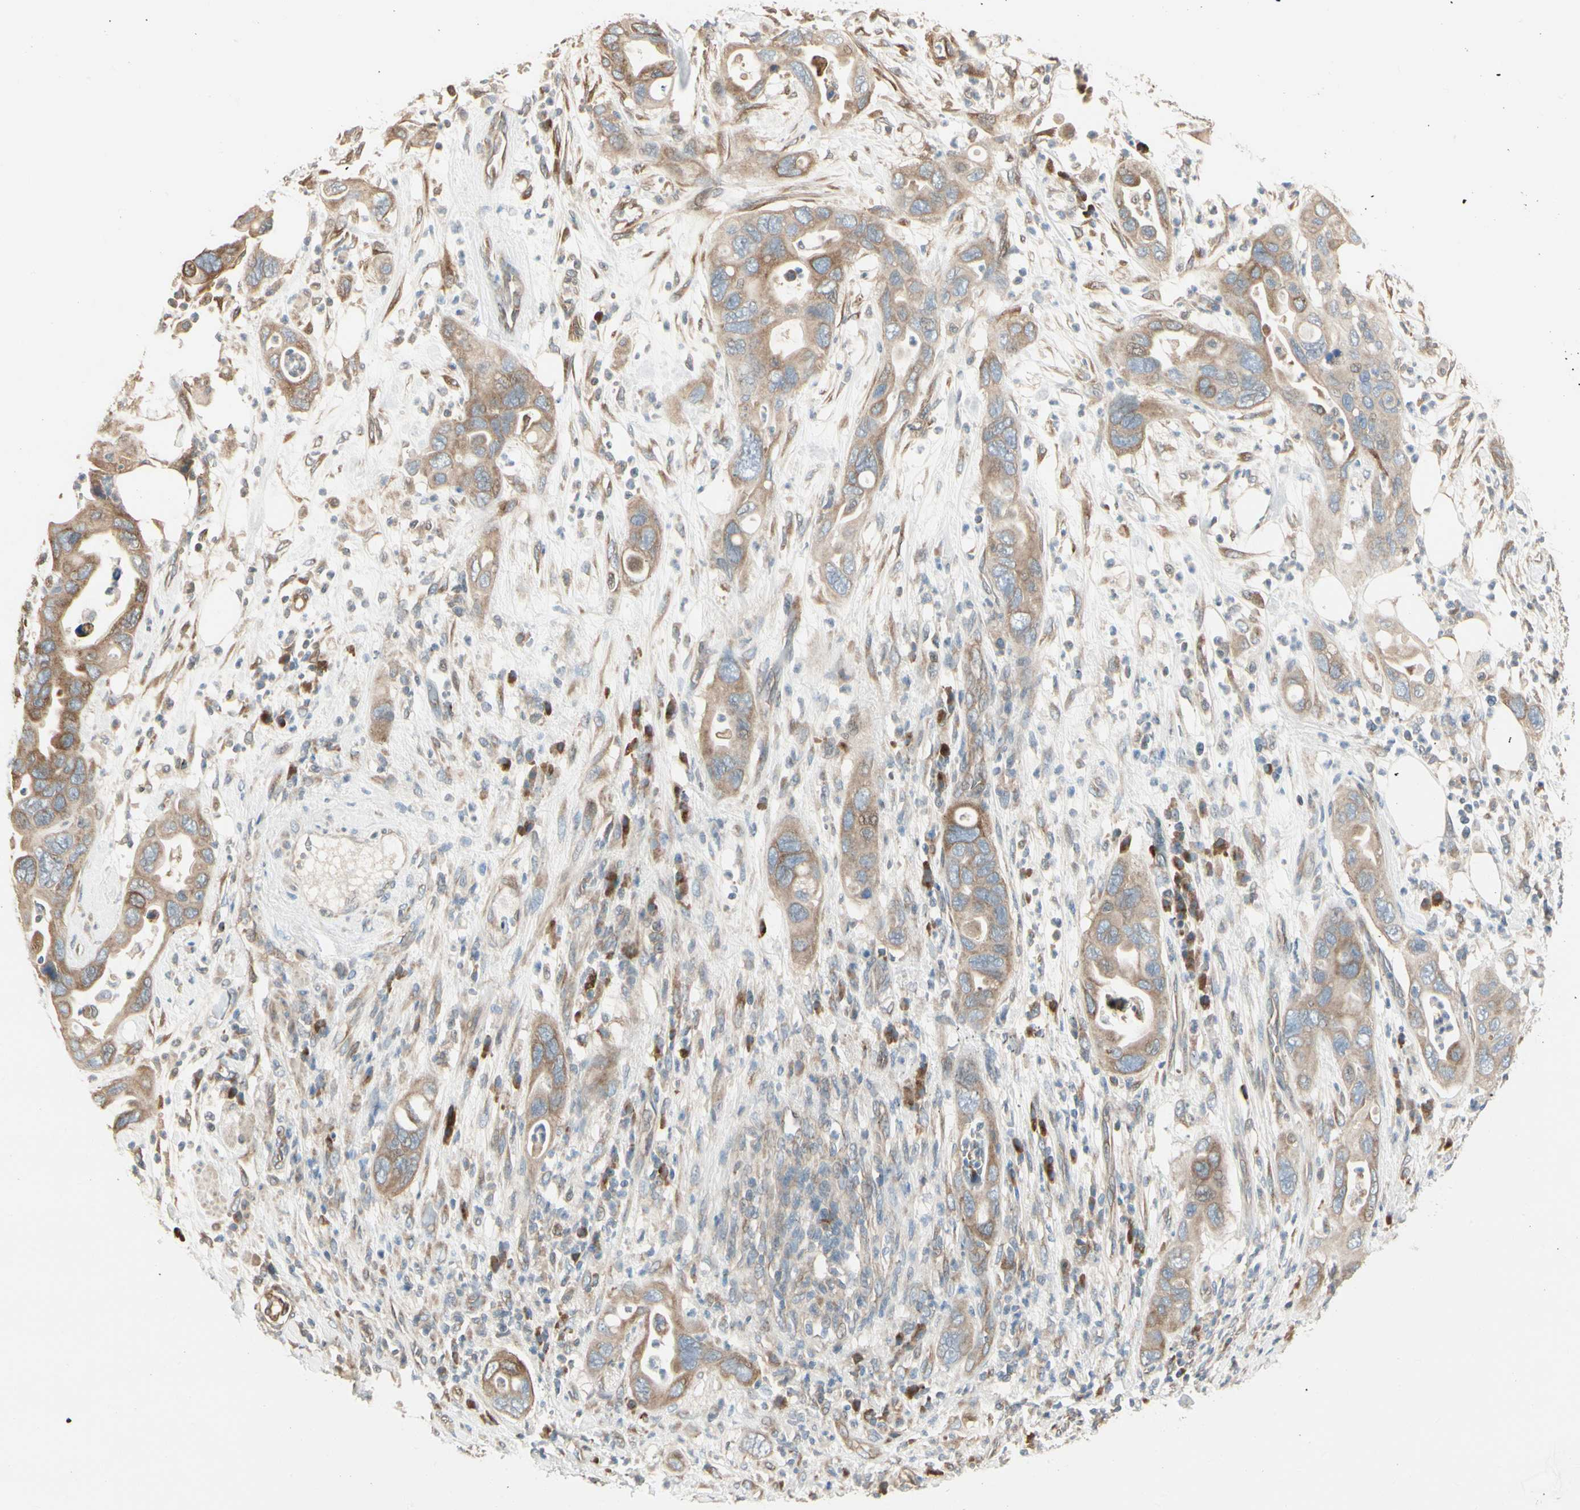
{"staining": {"intensity": "moderate", "quantity": ">75%", "location": "cytoplasmic/membranous"}, "tissue": "pancreatic cancer", "cell_type": "Tumor cells", "image_type": "cancer", "snomed": [{"axis": "morphology", "description": "Adenocarcinoma, NOS"}, {"axis": "topography", "description": "Pancreas"}], "caption": "A brown stain shows moderate cytoplasmic/membranous expression of a protein in human pancreatic cancer tumor cells.", "gene": "NUCB2", "patient": {"sex": "female", "age": 71}}